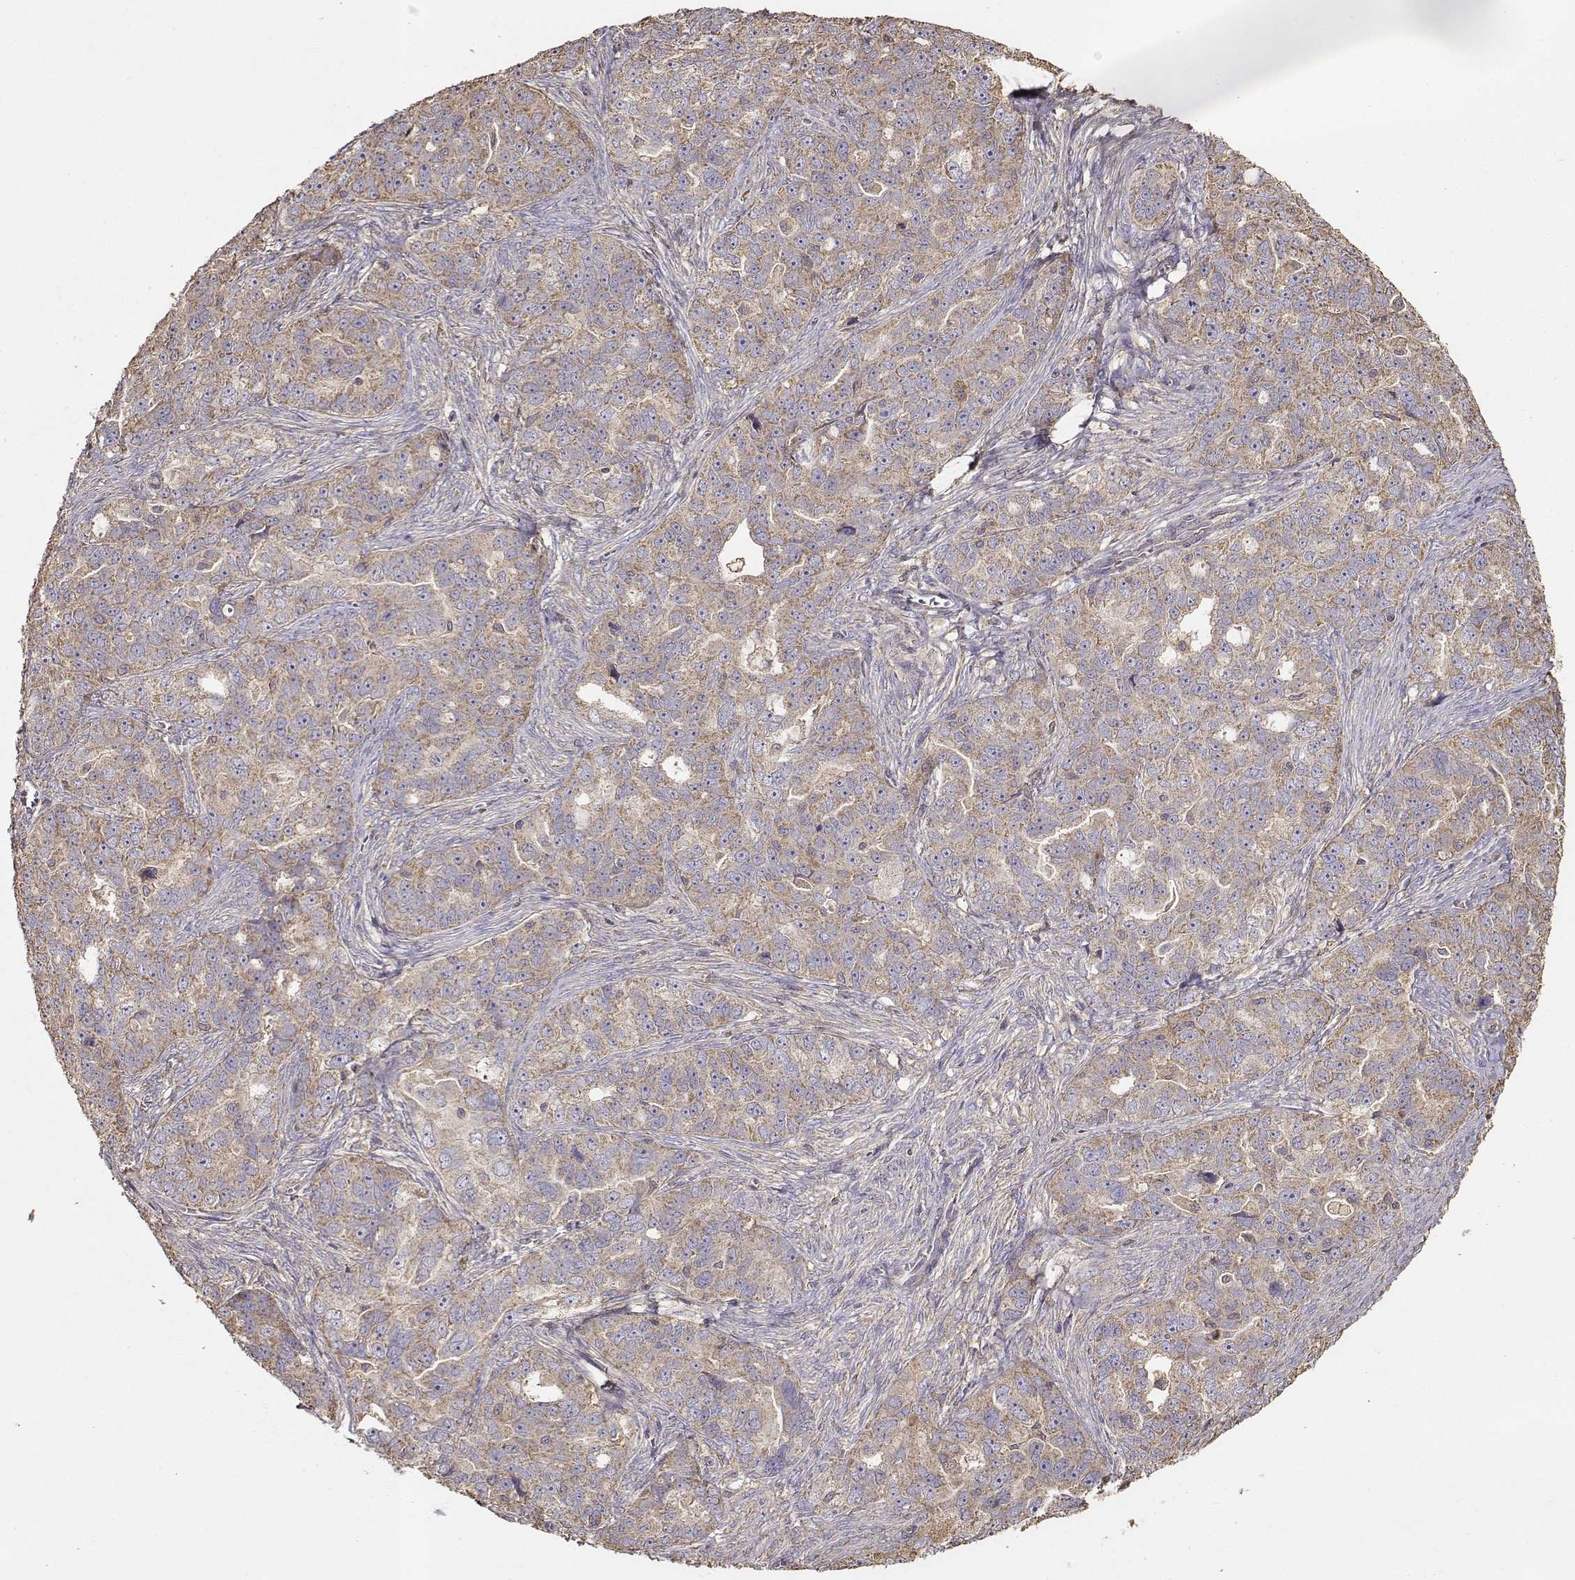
{"staining": {"intensity": "weak", "quantity": ">75%", "location": "cytoplasmic/membranous"}, "tissue": "ovarian cancer", "cell_type": "Tumor cells", "image_type": "cancer", "snomed": [{"axis": "morphology", "description": "Cystadenocarcinoma, serous, NOS"}, {"axis": "topography", "description": "Ovary"}], "caption": "Immunohistochemical staining of ovarian cancer displays low levels of weak cytoplasmic/membranous protein positivity in approximately >75% of tumor cells.", "gene": "TARS3", "patient": {"sex": "female", "age": 51}}